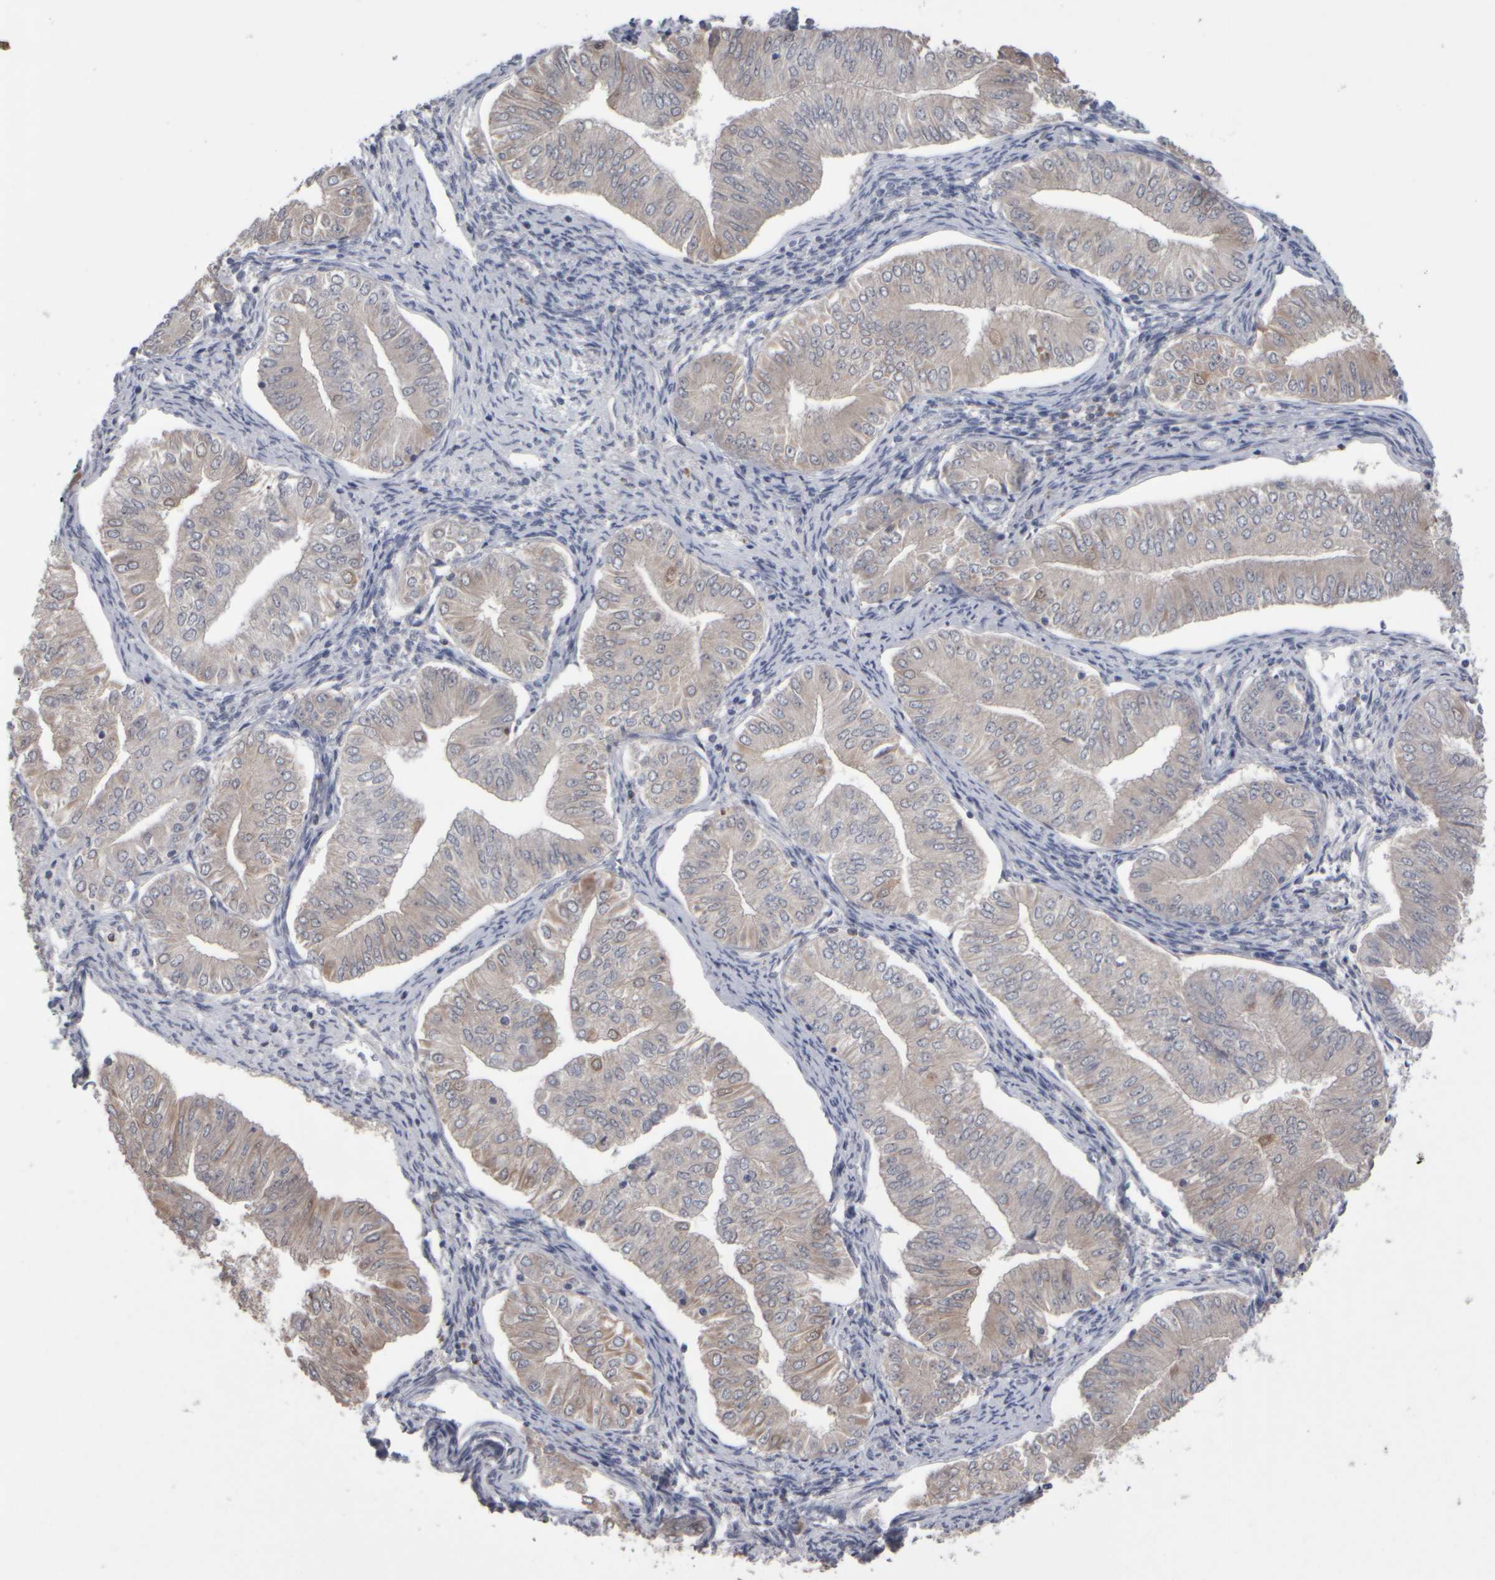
{"staining": {"intensity": "weak", "quantity": "<25%", "location": "cytoplasmic/membranous"}, "tissue": "endometrial cancer", "cell_type": "Tumor cells", "image_type": "cancer", "snomed": [{"axis": "morphology", "description": "Normal tissue, NOS"}, {"axis": "morphology", "description": "Adenocarcinoma, NOS"}, {"axis": "topography", "description": "Endometrium"}], "caption": "Immunohistochemistry (IHC) histopathology image of endometrial cancer stained for a protein (brown), which reveals no expression in tumor cells.", "gene": "EPHX2", "patient": {"sex": "female", "age": 53}}